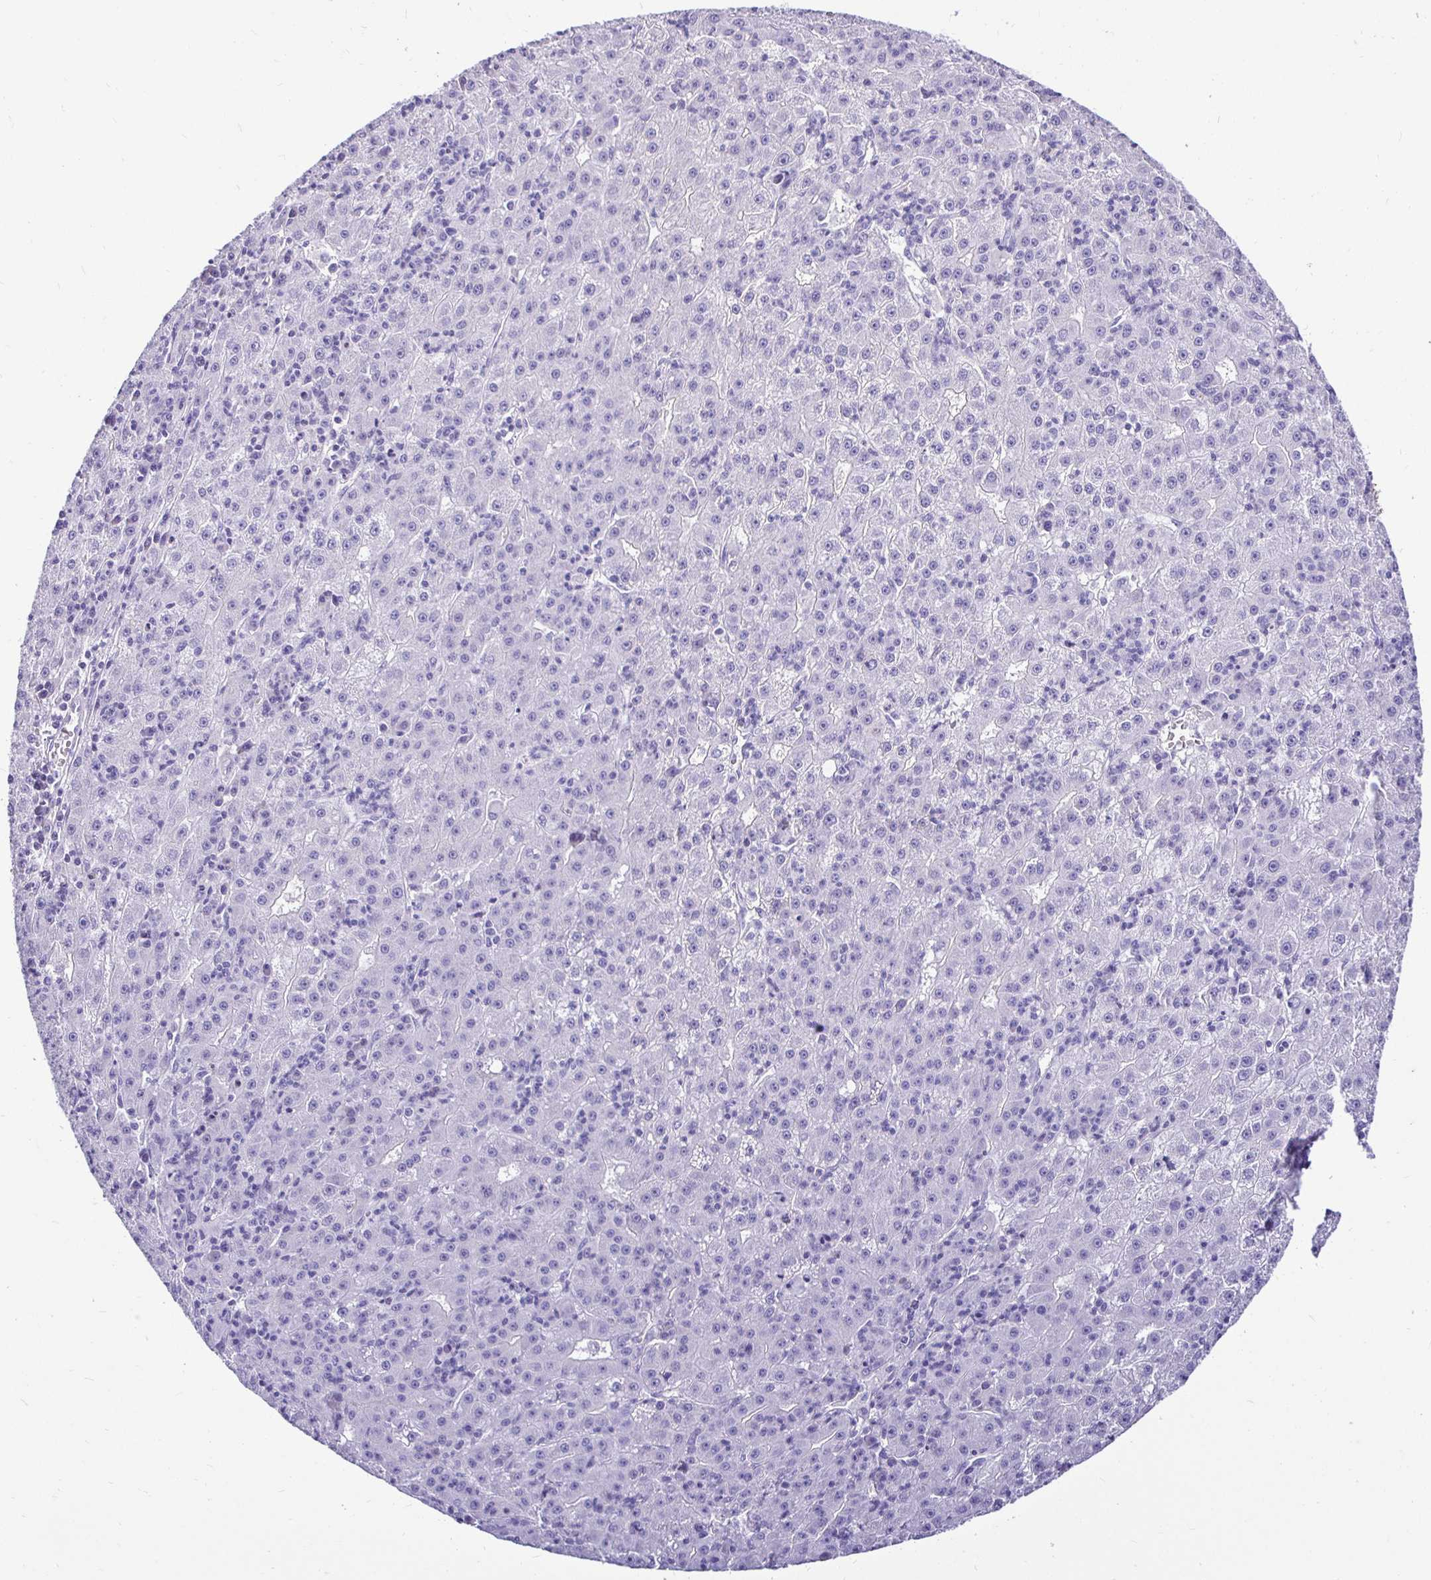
{"staining": {"intensity": "negative", "quantity": "none", "location": "none"}, "tissue": "liver cancer", "cell_type": "Tumor cells", "image_type": "cancer", "snomed": [{"axis": "morphology", "description": "Carcinoma, Hepatocellular, NOS"}, {"axis": "topography", "description": "Liver"}], "caption": "Tumor cells show no significant staining in liver cancer.", "gene": "TAF1D", "patient": {"sex": "male", "age": 76}}